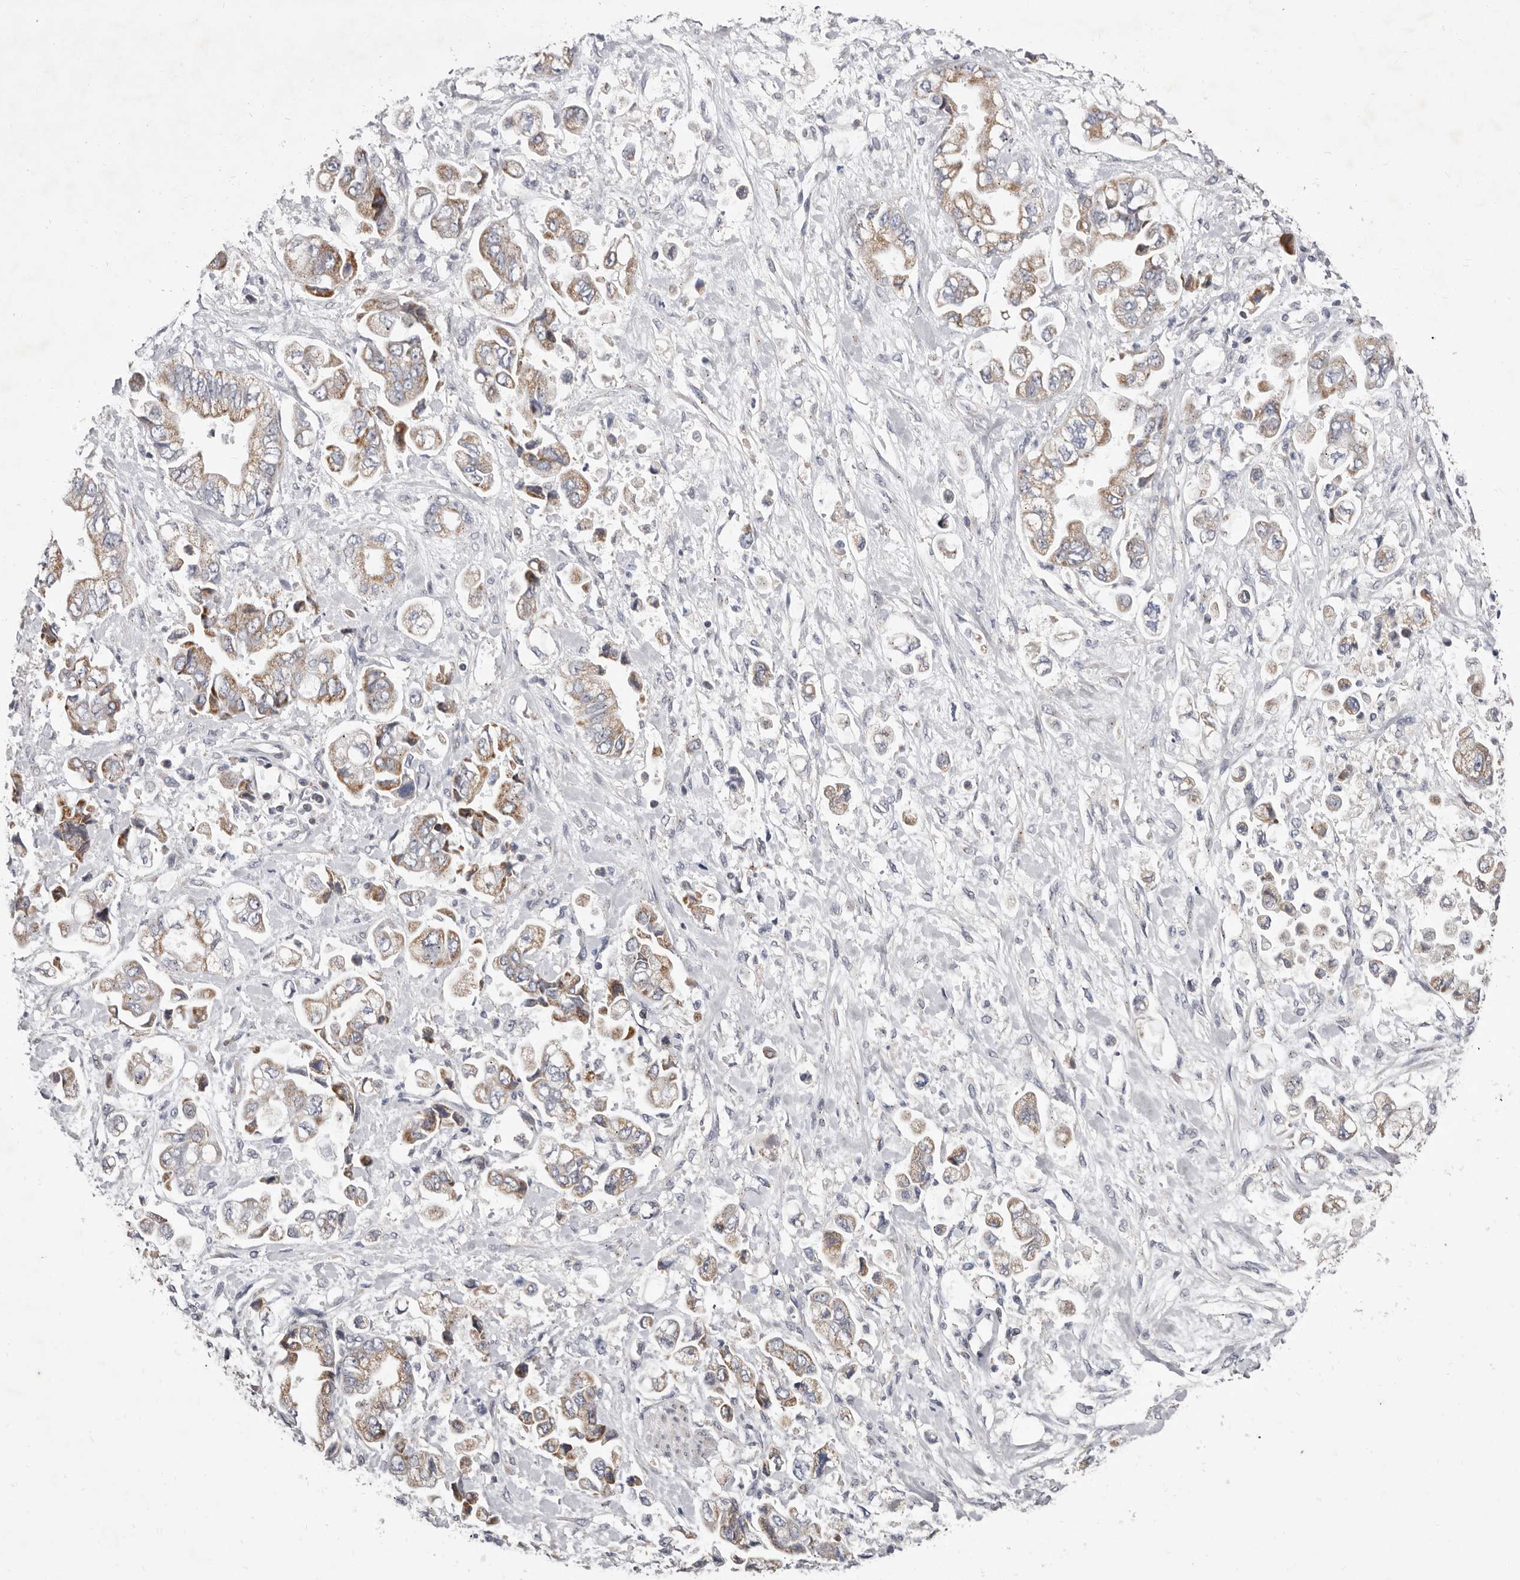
{"staining": {"intensity": "moderate", "quantity": ">75%", "location": "cytoplasmic/membranous"}, "tissue": "stomach cancer", "cell_type": "Tumor cells", "image_type": "cancer", "snomed": [{"axis": "morphology", "description": "Normal tissue, NOS"}, {"axis": "morphology", "description": "Adenocarcinoma, NOS"}, {"axis": "topography", "description": "Stomach"}], "caption": "This is a micrograph of immunohistochemistry (IHC) staining of stomach cancer, which shows moderate positivity in the cytoplasmic/membranous of tumor cells.", "gene": "TIMM17B", "patient": {"sex": "male", "age": 62}}